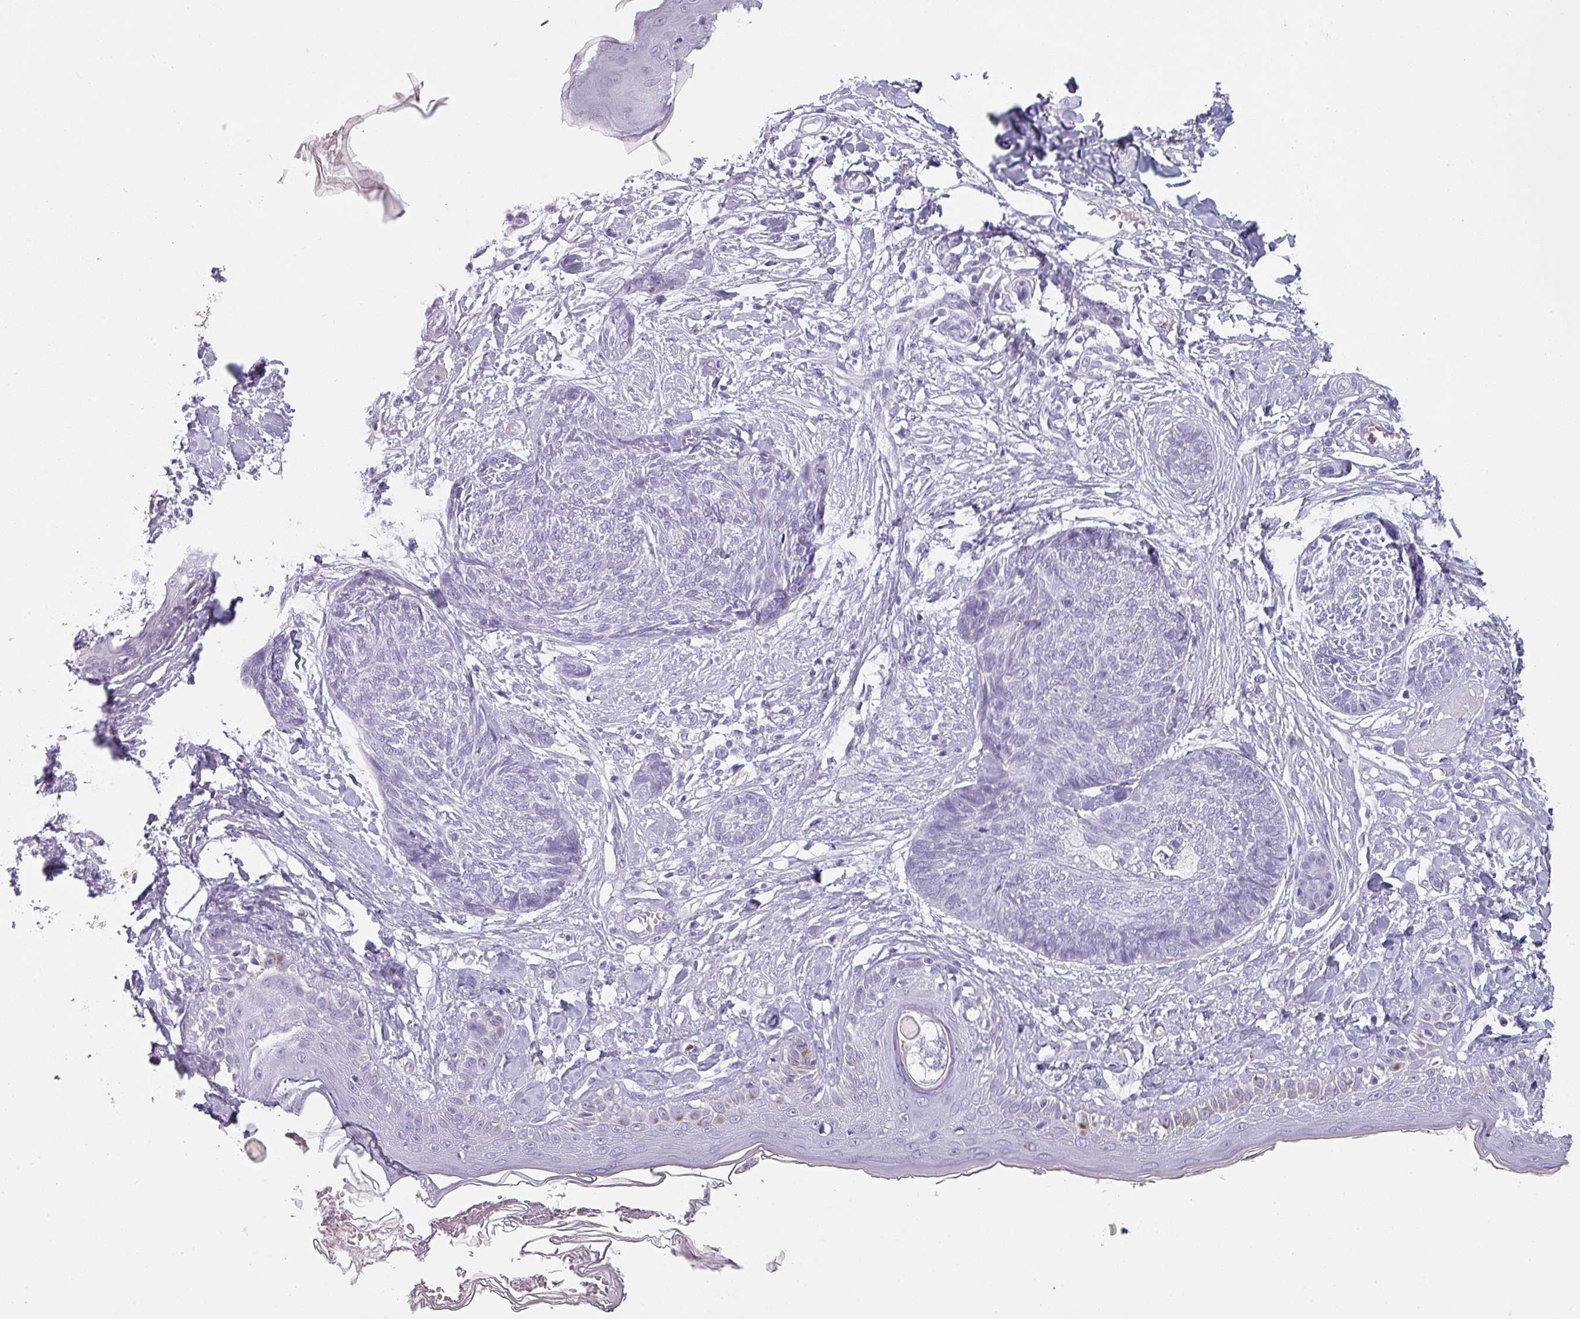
{"staining": {"intensity": "negative", "quantity": "none", "location": "none"}, "tissue": "skin cancer", "cell_type": "Tumor cells", "image_type": "cancer", "snomed": [{"axis": "morphology", "description": "Basal cell carcinoma"}, {"axis": "topography", "description": "Skin"}], "caption": "Protein analysis of skin basal cell carcinoma shows no significant expression in tumor cells.", "gene": "SFTPA1", "patient": {"sex": "male", "age": 73}}